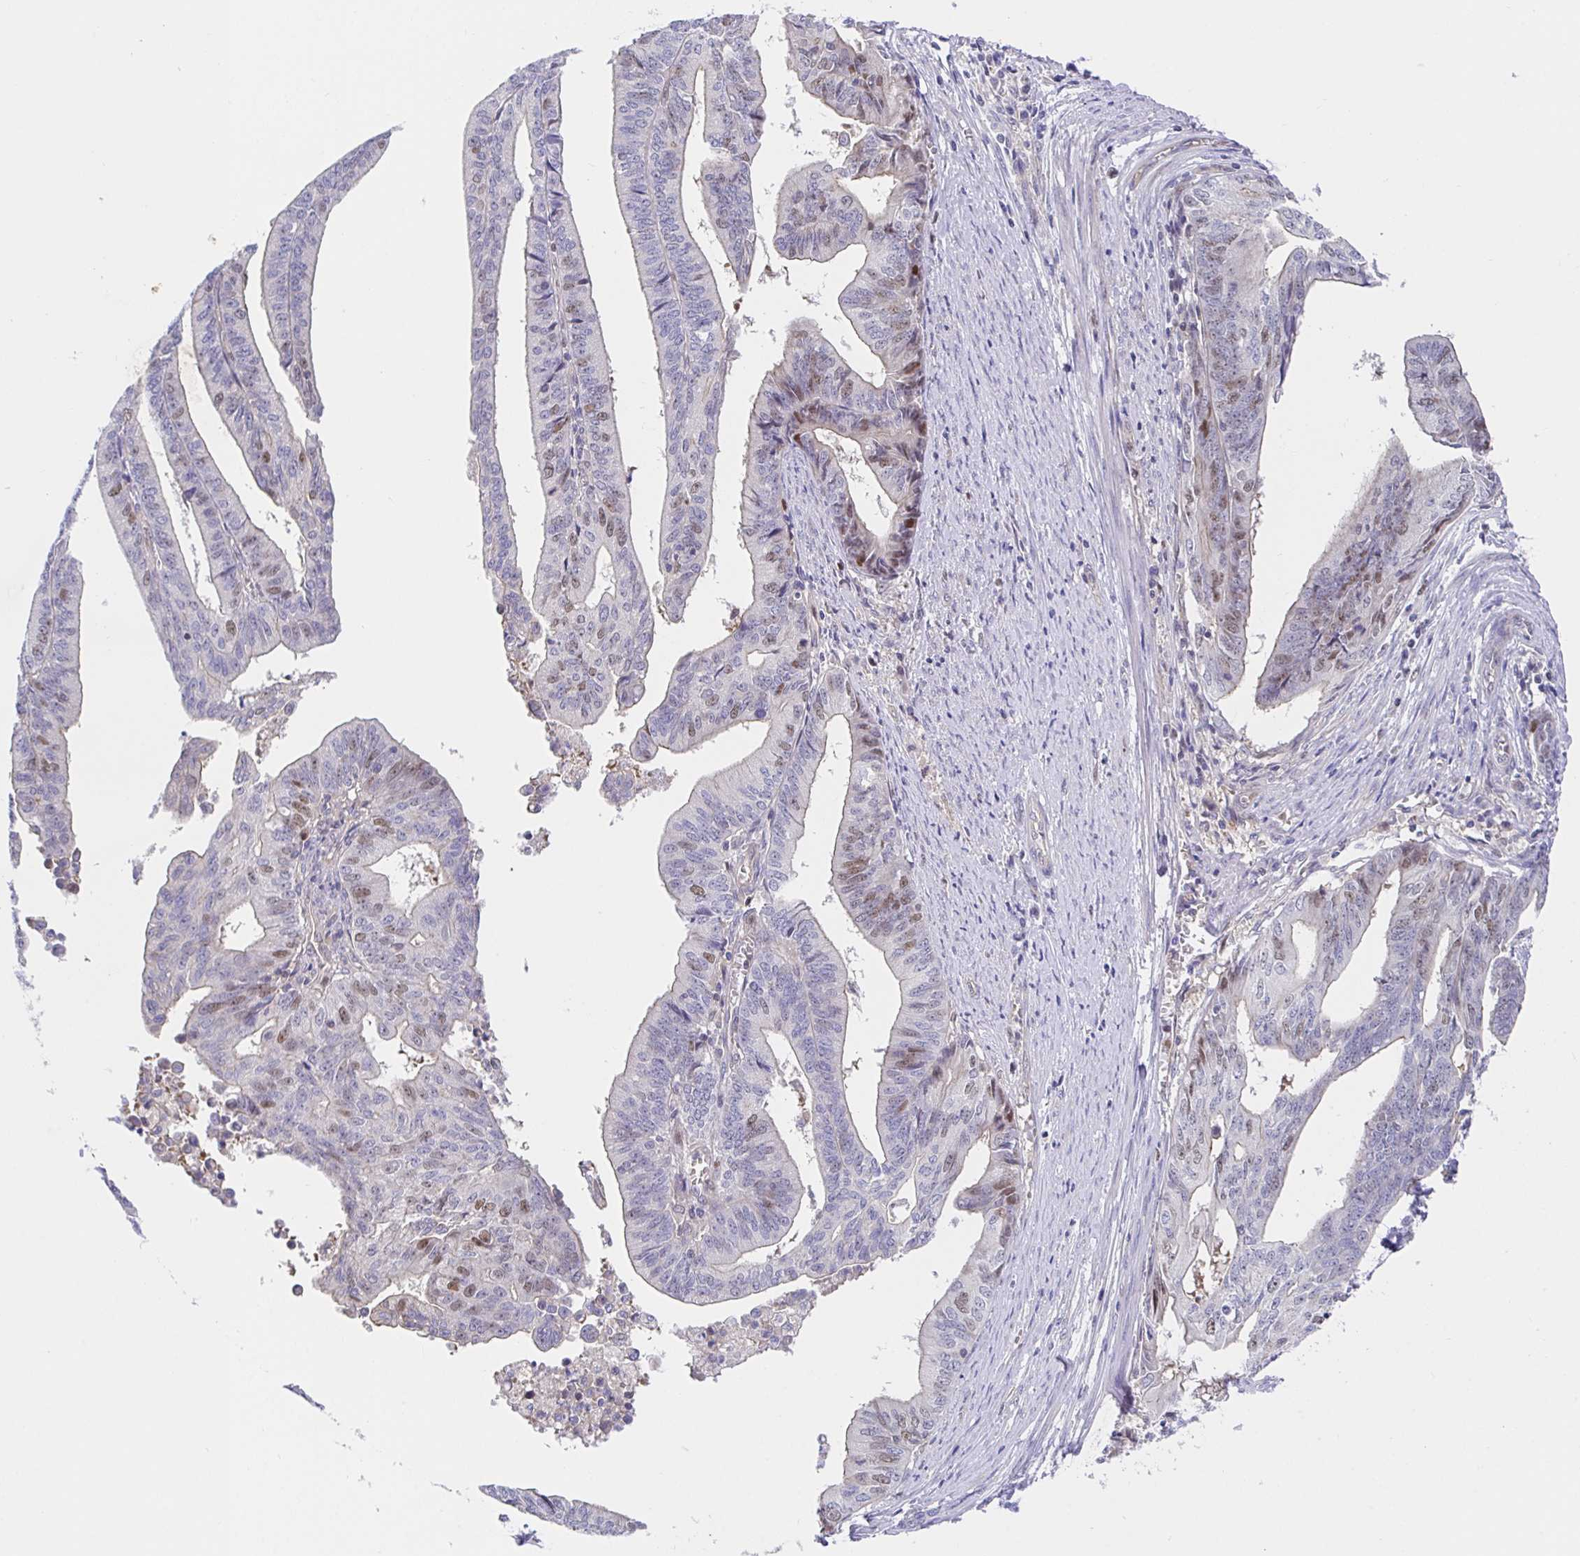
{"staining": {"intensity": "moderate", "quantity": "<25%", "location": "nuclear"}, "tissue": "endometrial cancer", "cell_type": "Tumor cells", "image_type": "cancer", "snomed": [{"axis": "morphology", "description": "Adenocarcinoma, NOS"}, {"axis": "topography", "description": "Endometrium"}], "caption": "Tumor cells exhibit low levels of moderate nuclear expression in about <25% of cells in human endometrial adenocarcinoma.", "gene": "TIMELESS", "patient": {"sex": "female", "age": 65}}